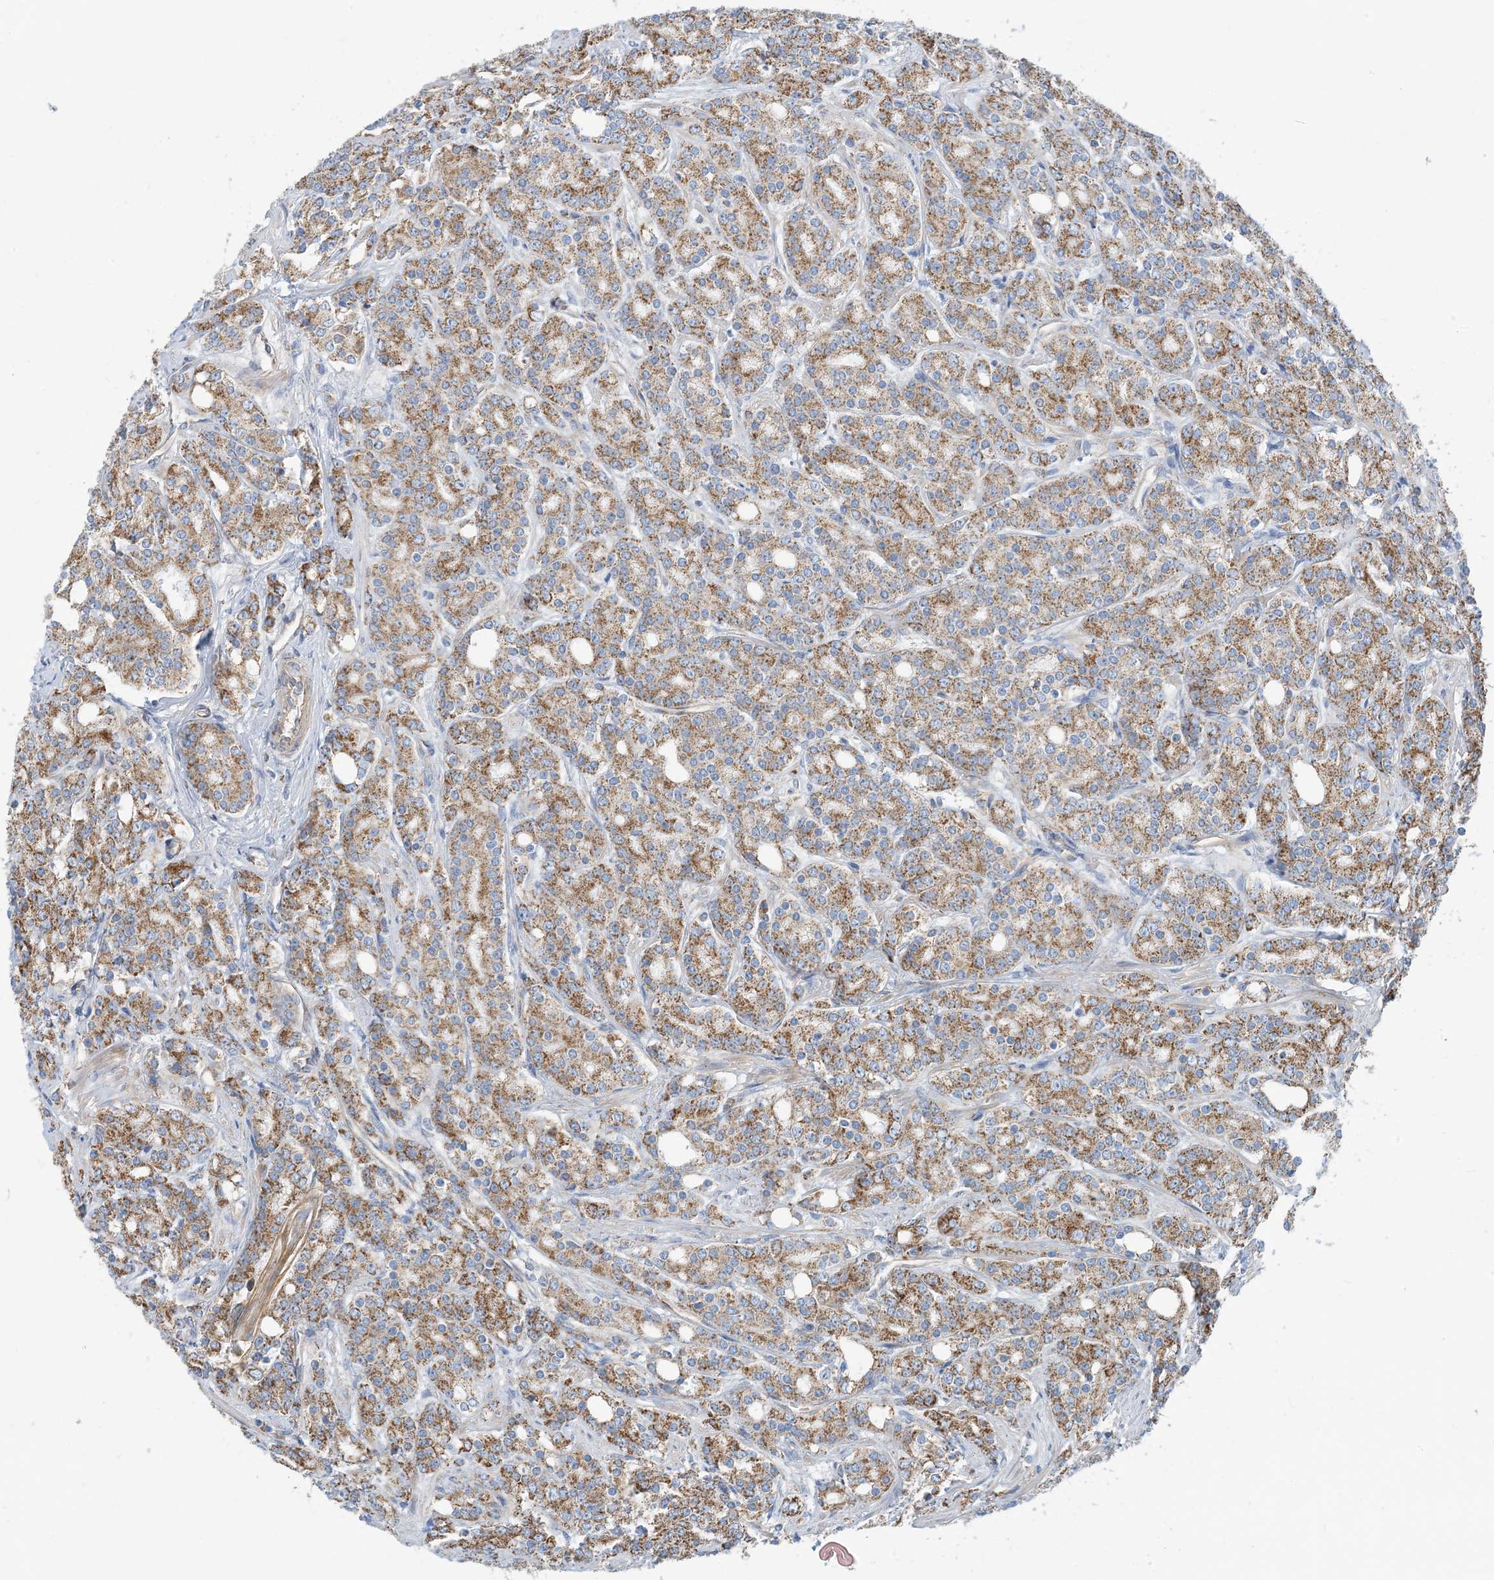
{"staining": {"intensity": "moderate", "quantity": ">75%", "location": "cytoplasmic/membranous"}, "tissue": "prostate cancer", "cell_type": "Tumor cells", "image_type": "cancer", "snomed": [{"axis": "morphology", "description": "Adenocarcinoma, High grade"}, {"axis": "topography", "description": "Prostate"}], "caption": "A brown stain shows moderate cytoplasmic/membranous staining of a protein in prostate cancer tumor cells.", "gene": "PHOSPHO2", "patient": {"sex": "male", "age": 62}}